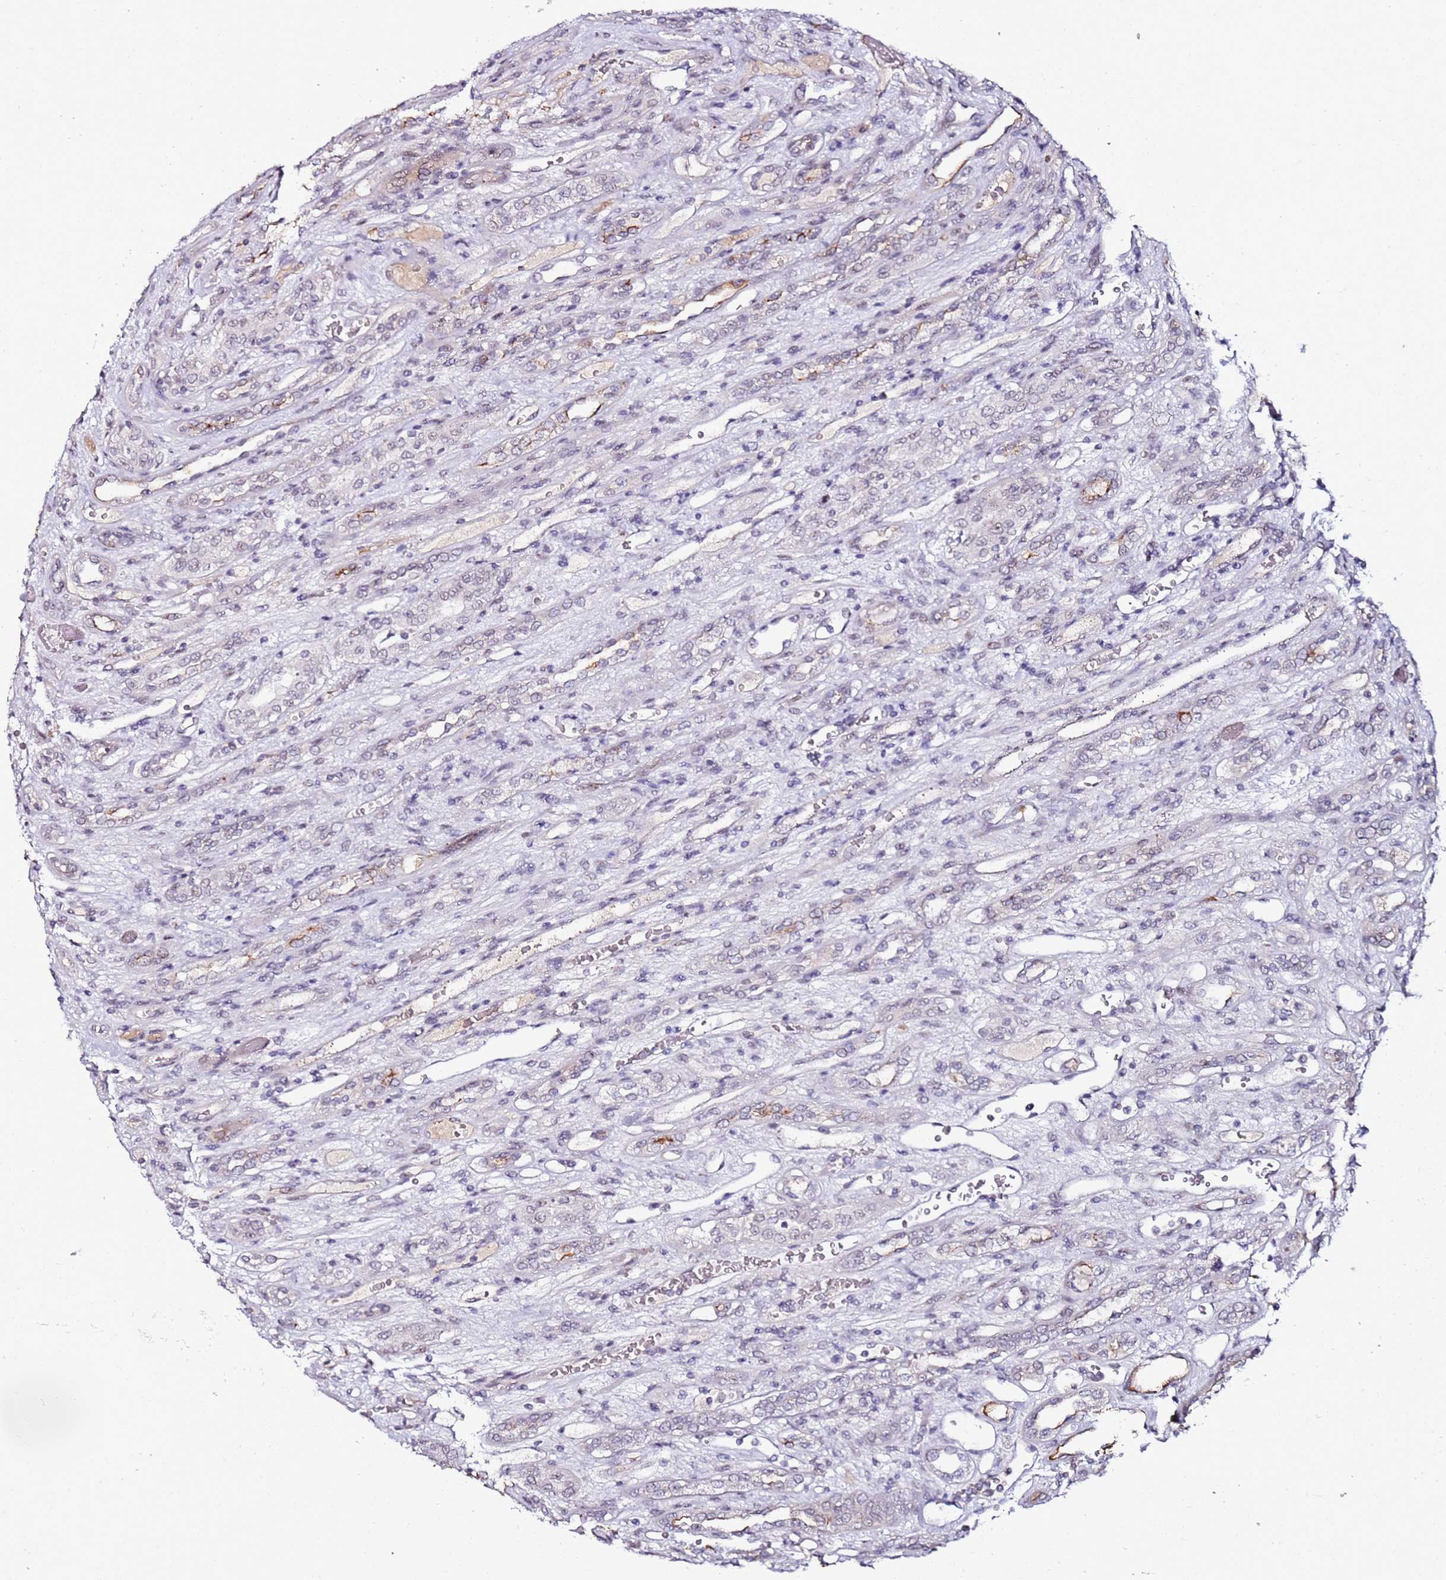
{"staining": {"intensity": "negative", "quantity": "none", "location": "none"}, "tissue": "renal cancer", "cell_type": "Tumor cells", "image_type": "cancer", "snomed": [{"axis": "morphology", "description": "Adenocarcinoma, NOS"}, {"axis": "topography", "description": "Kidney"}], "caption": "Immunohistochemical staining of human renal cancer (adenocarcinoma) demonstrates no significant expression in tumor cells.", "gene": "DUSP28", "patient": {"sex": "female", "age": 54}}